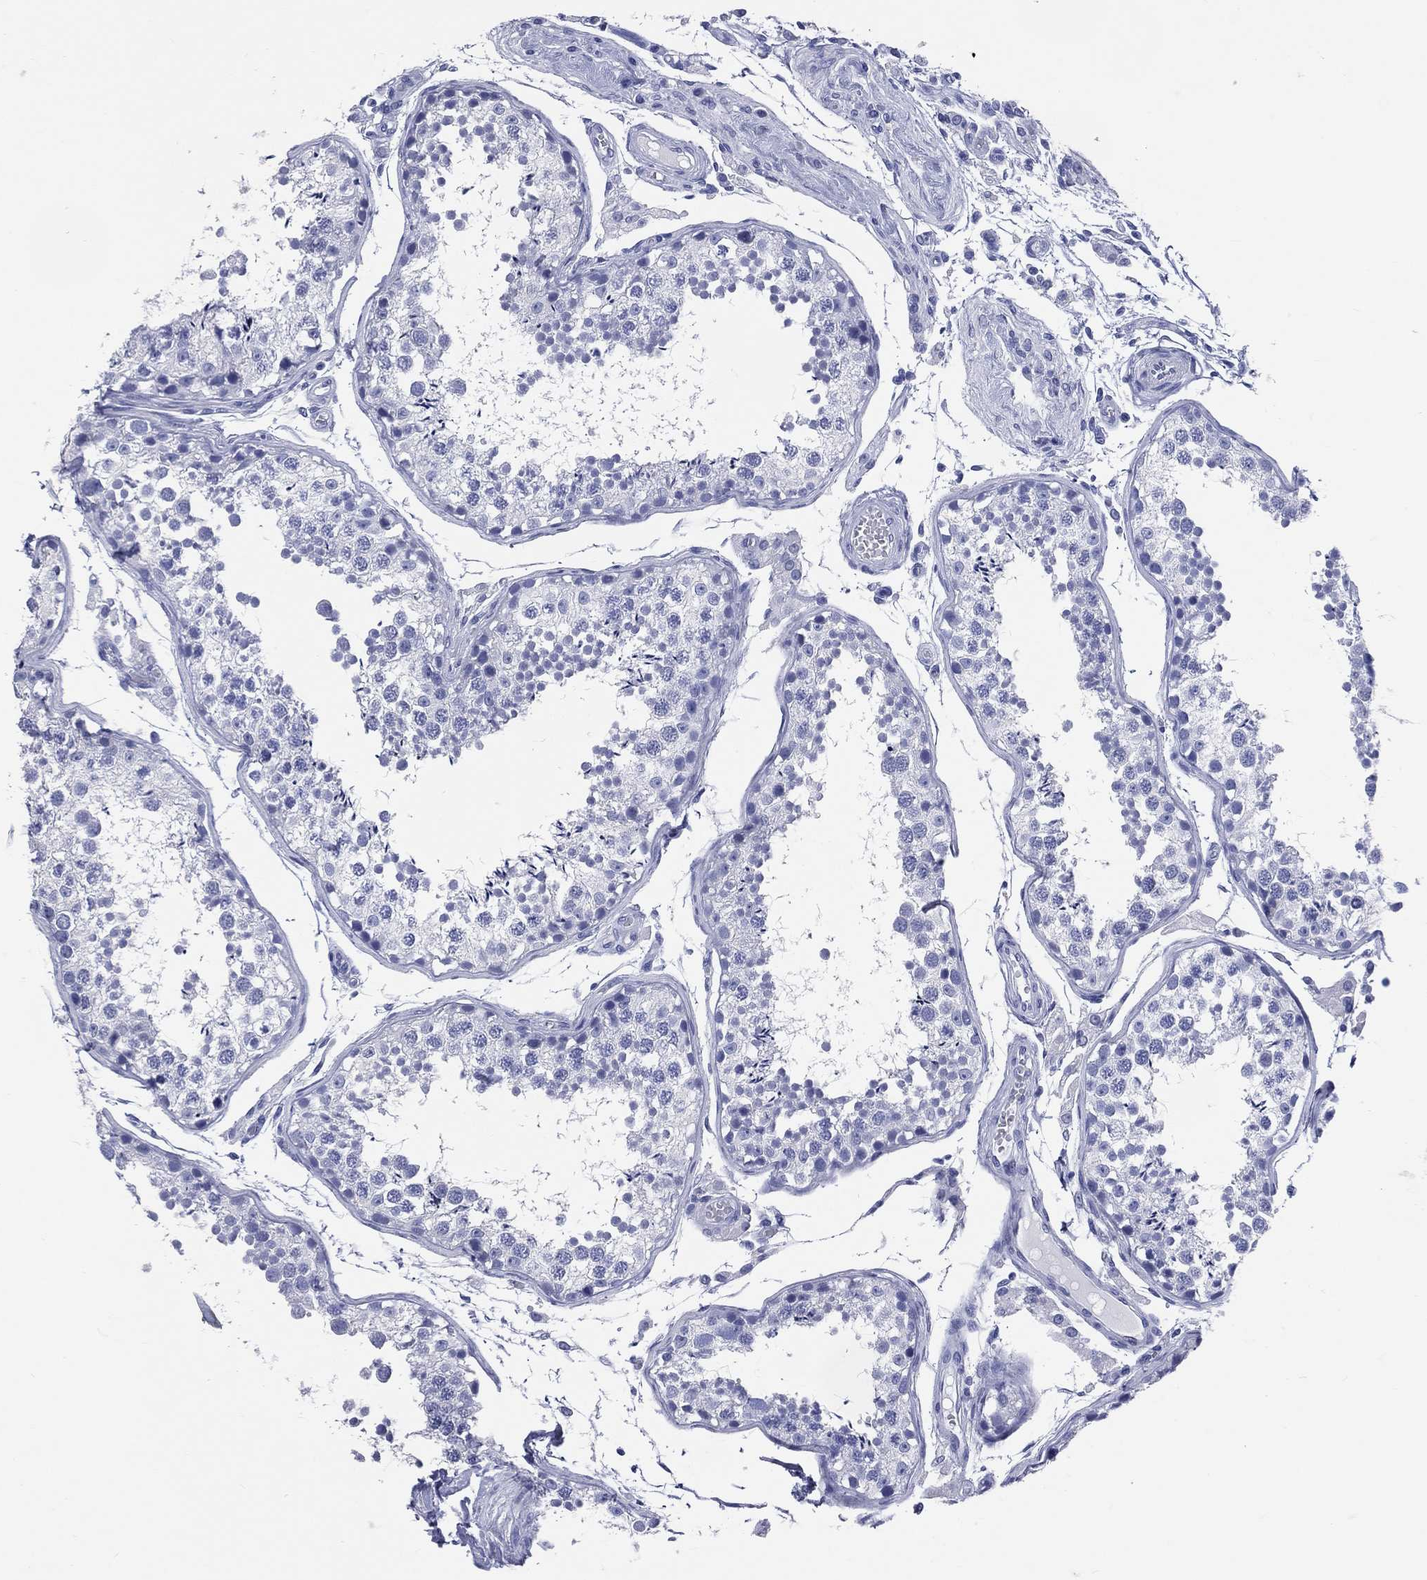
{"staining": {"intensity": "negative", "quantity": "none", "location": "none"}, "tissue": "testis", "cell_type": "Cells in seminiferous ducts", "image_type": "normal", "snomed": [{"axis": "morphology", "description": "Normal tissue, NOS"}, {"axis": "topography", "description": "Testis"}], "caption": "IHC of normal human testis reveals no expression in cells in seminiferous ducts.", "gene": "PGLYRP1", "patient": {"sex": "male", "age": 29}}